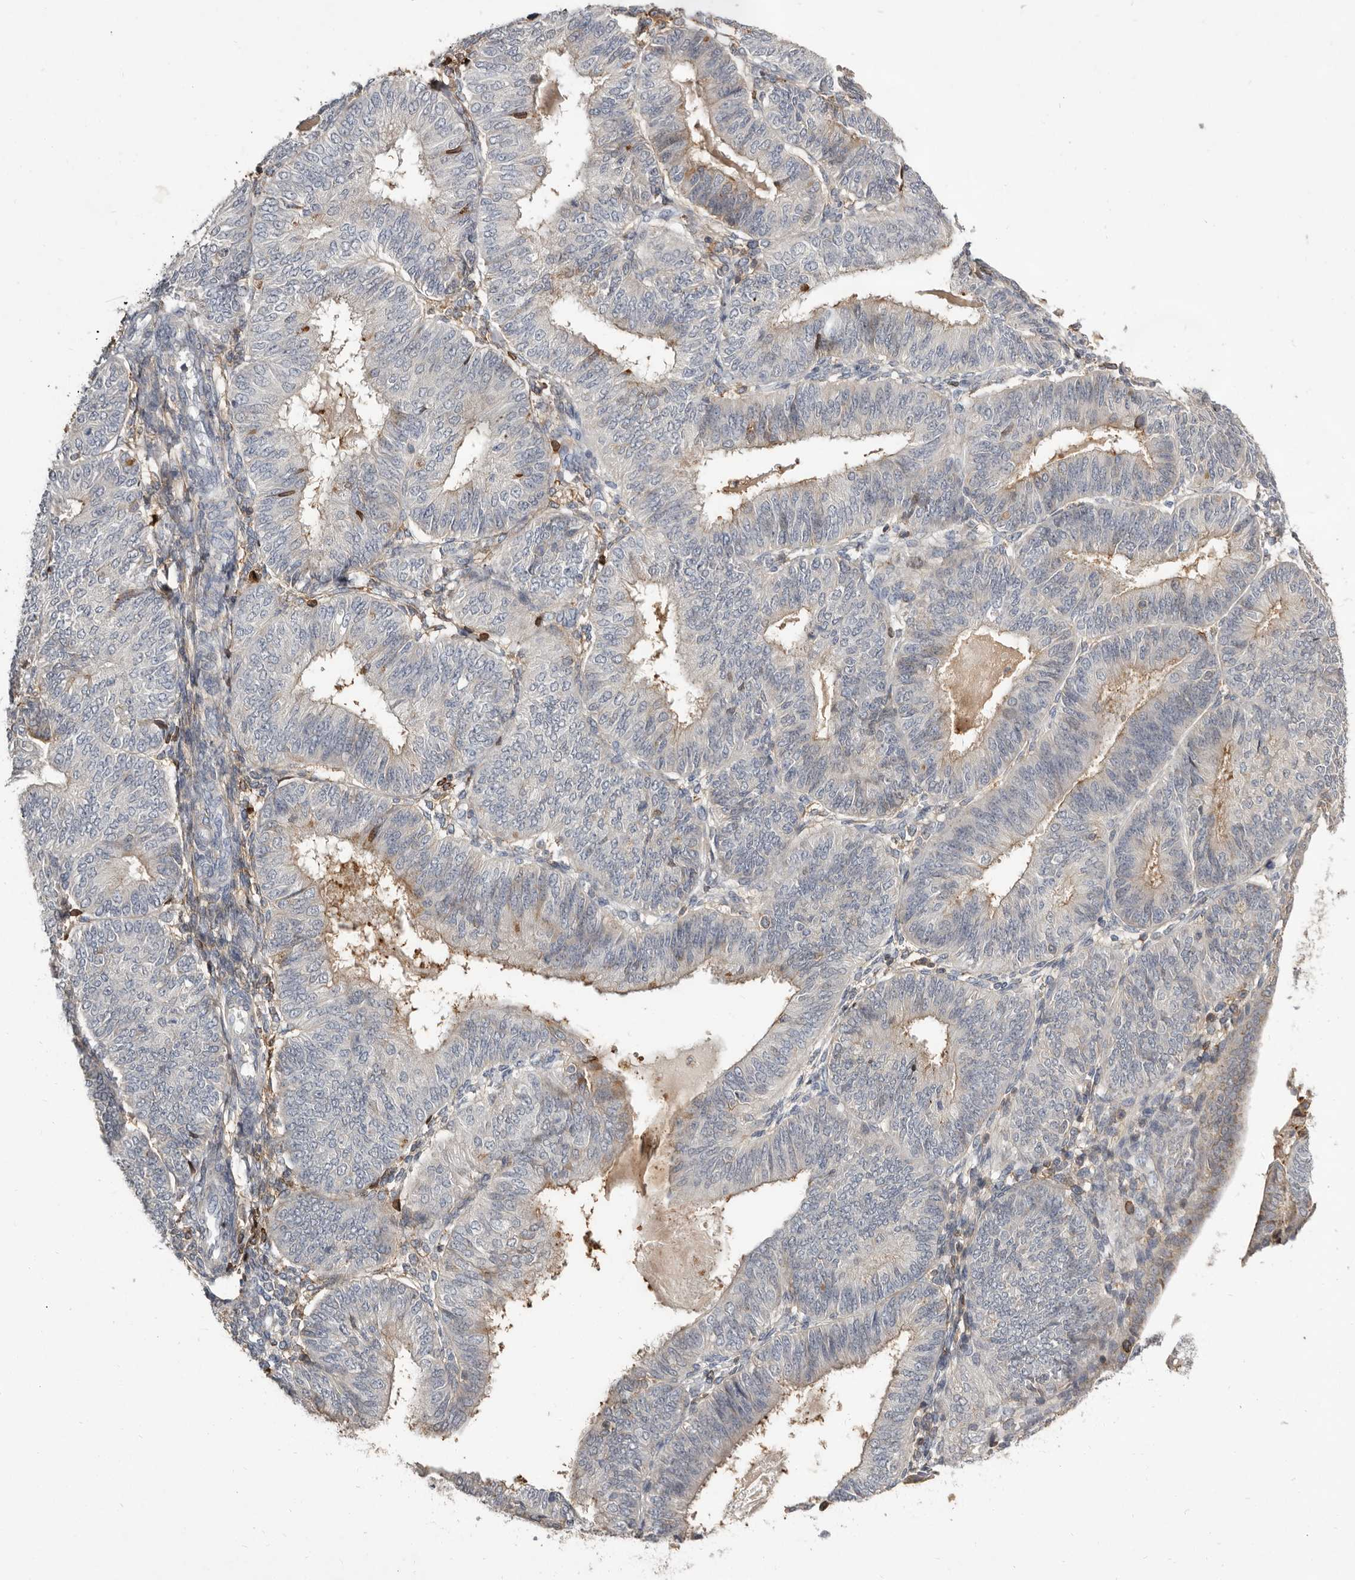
{"staining": {"intensity": "weak", "quantity": "<25%", "location": "cytoplasmic/membranous"}, "tissue": "endometrial cancer", "cell_type": "Tumor cells", "image_type": "cancer", "snomed": [{"axis": "morphology", "description": "Adenocarcinoma, NOS"}, {"axis": "topography", "description": "Endometrium"}], "caption": "A high-resolution photomicrograph shows IHC staining of adenocarcinoma (endometrial), which displays no significant positivity in tumor cells.", "gene": "KIF26B", "patient": {"sex": "female", "age": 58}}